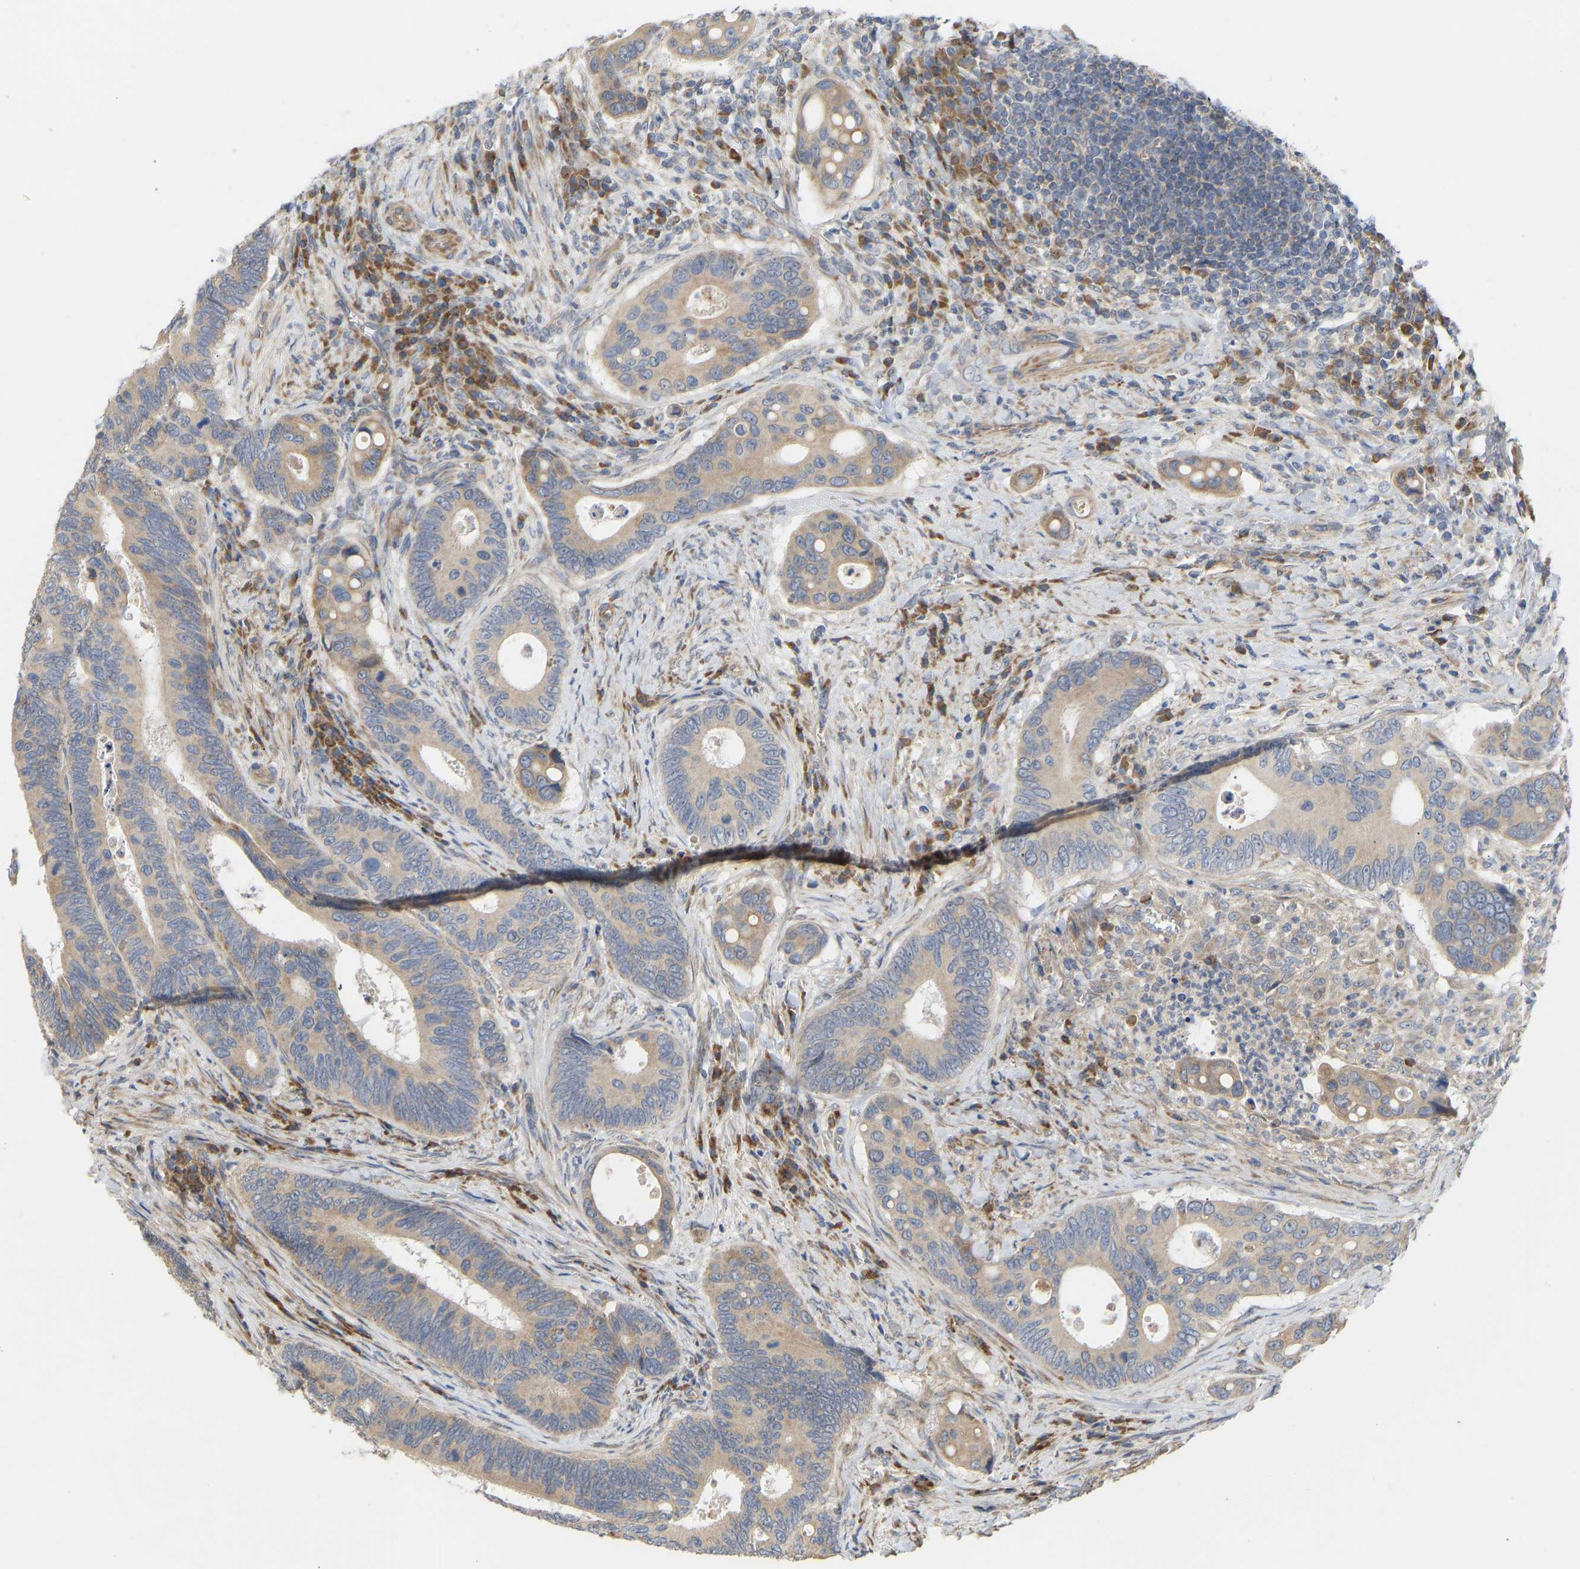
{"staining": {"intensity": "weak", "quantity": "25%-75%", "location": "cytoplasmic/membranous"}, "tissue": "colorectal cancer", "cell_type": "Tumor cells", "image_type": "cancer", "snomed": [{"axis": "morphology", "description": "Inflammation, NOS"}, {"axis": "morphology", "description": "Adenocarcinoma, NOS"}, {"axis": "topography", "description": "Colon"}], "caption": "Colorectal adenocarcinoma stained with a brown dye demonstrates weak cytoplasmic/membranous positive expression in about 25%-75% of tumor cells.", "gene": "HACD2", "patient": {"sex": "male", "age": 72}}